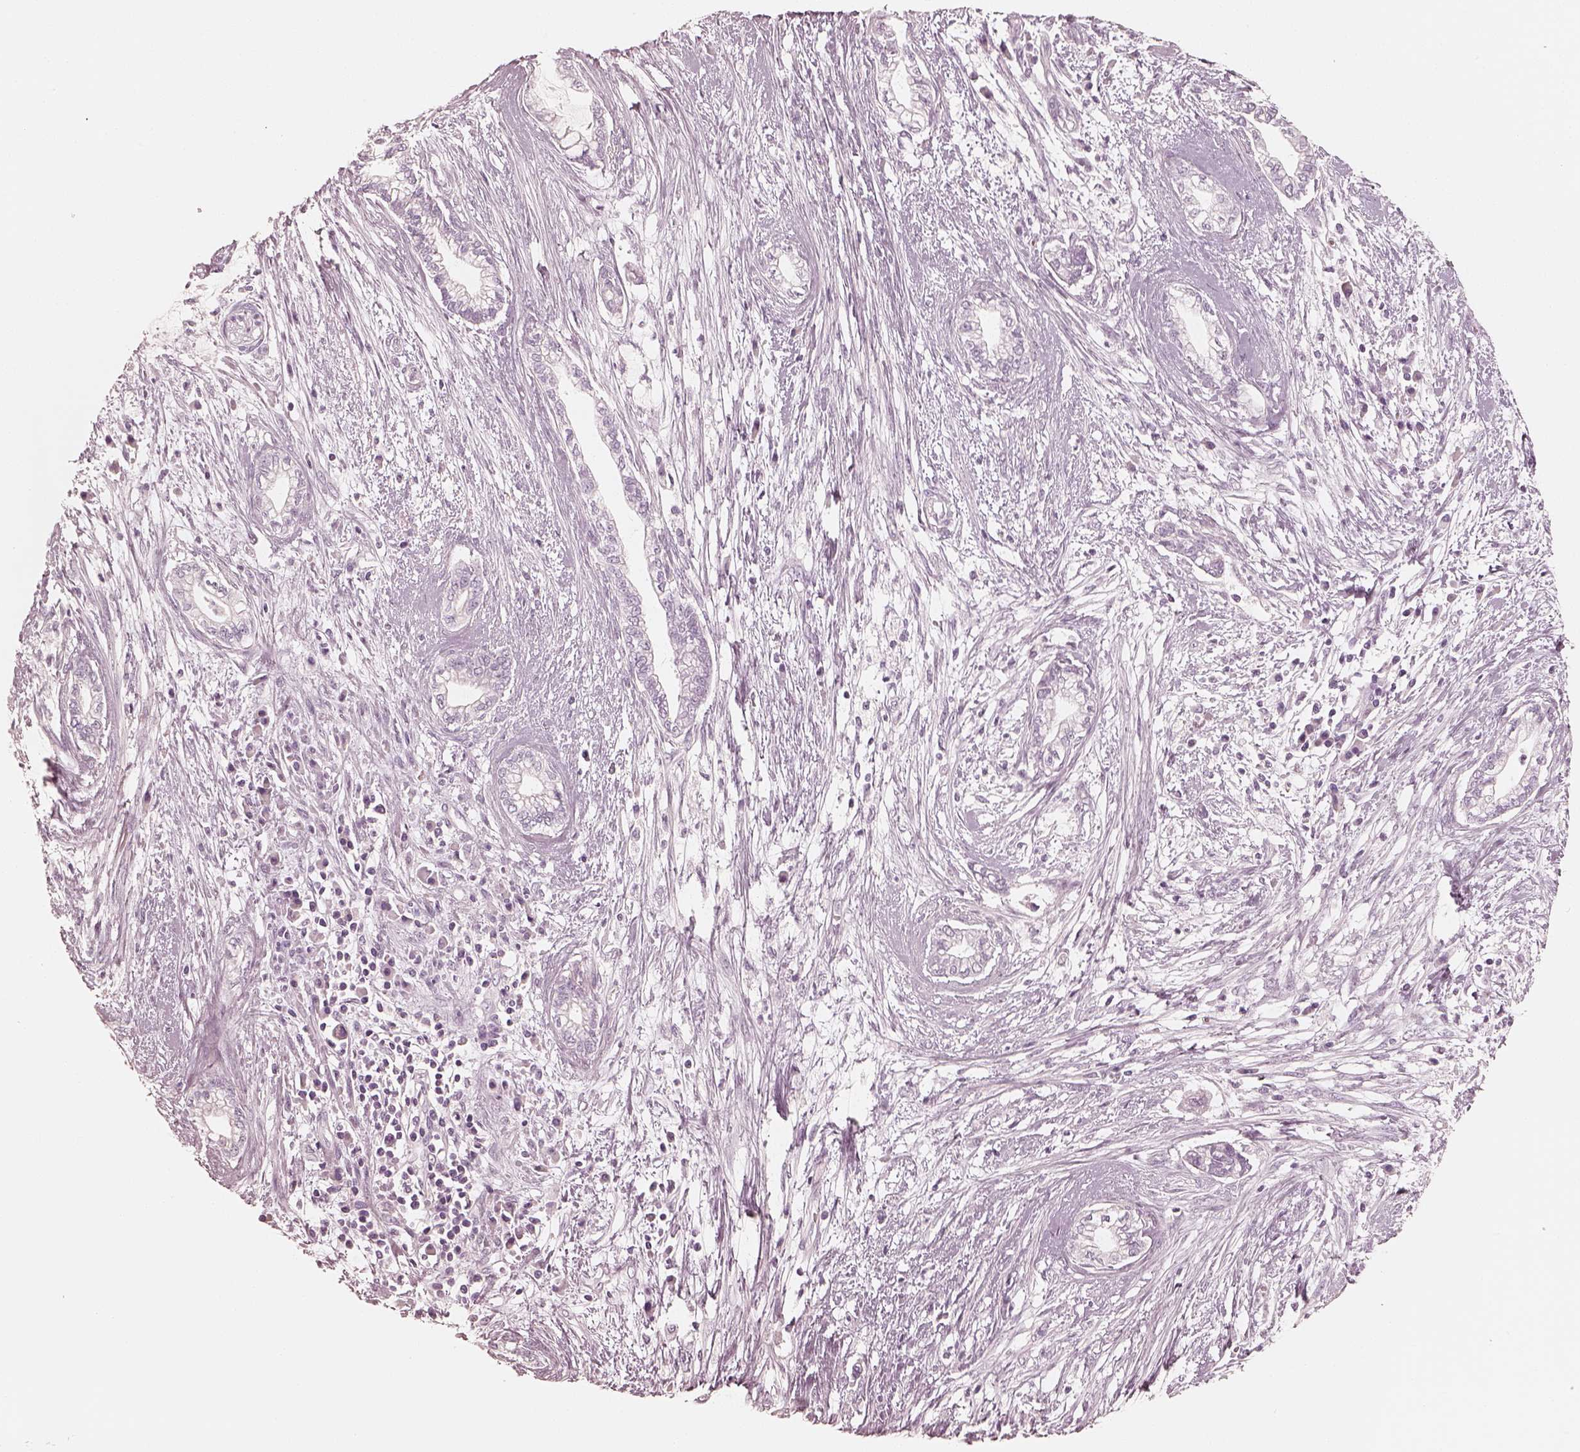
{"staining": {"intensity": "negative", "quantity": "none", "location": "none"}, "tissue": "cervical cancer", "cell_type": "Tumor cells", "image_type": "cancer", "snomed": [{"axis": "morphology", "description": "Adenocarcinoma, NOS"}, {"axis": "topography", "description": "Cervix"}], "caption": "Protein analysis of cervical cancer (adenocarcinoma) shows no significant staining in tumor cells.", "gene": "KRT82", "patient": {"sex": "female", "age": 62}}